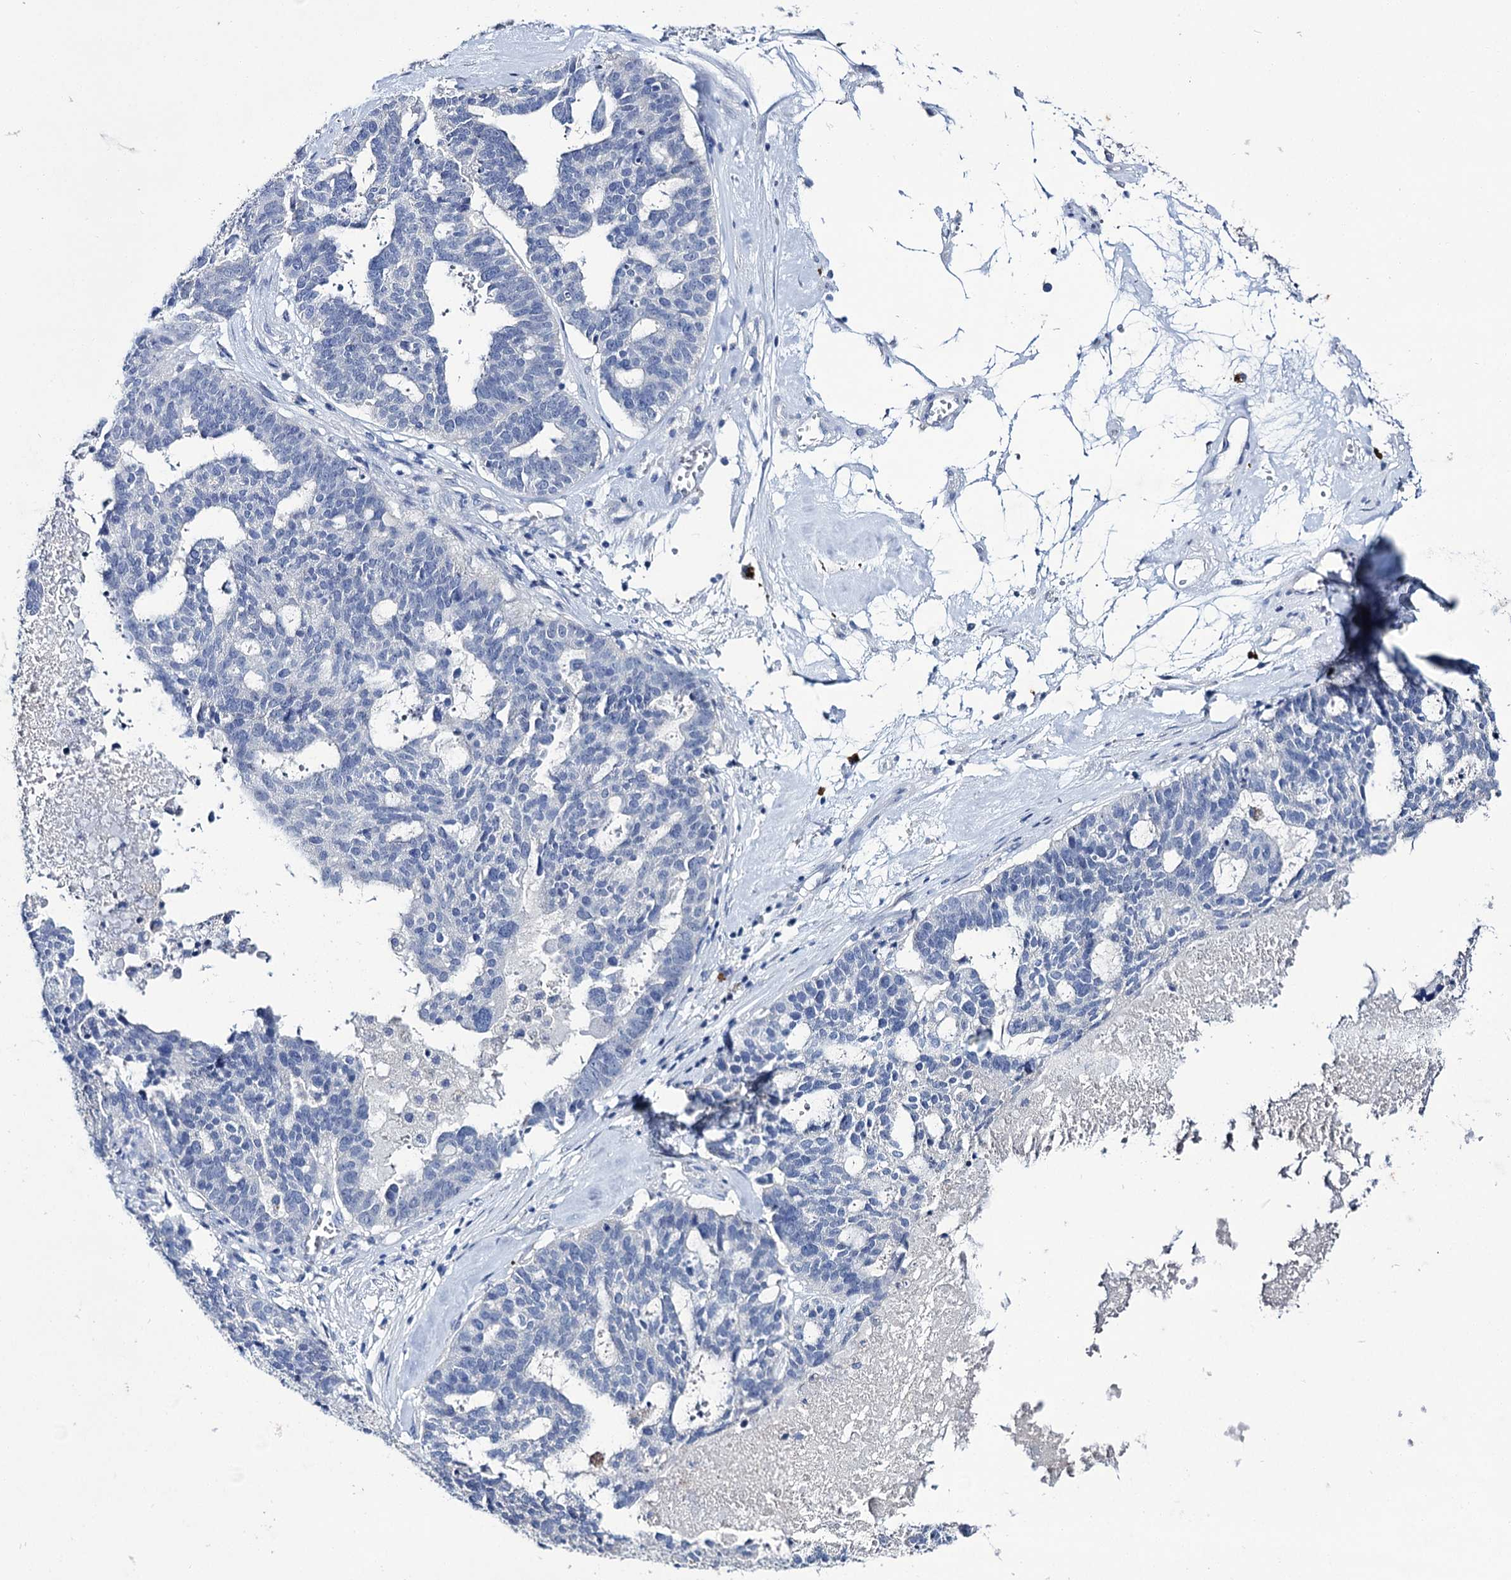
{"staining": {"intensity": "negative", "quantity": "none", "location": "none"}, "tissue": "ovarian cancer", "cell_type": "Tumor cells", "image_type": "cancer", "snomed": [{"axis": "morphology", "description": "Cystadenocarcinoma, serous, NOS"}, {"axis": "topography", "description": "Ovary"}], "caption": "Human ovarian serous cystadenocarcinoma stained for a protein using immunohistochemistry reveals no positivity in tumor cells.", "gene": "LYZL4", "patient": {"sex": "female", "age": 59}}